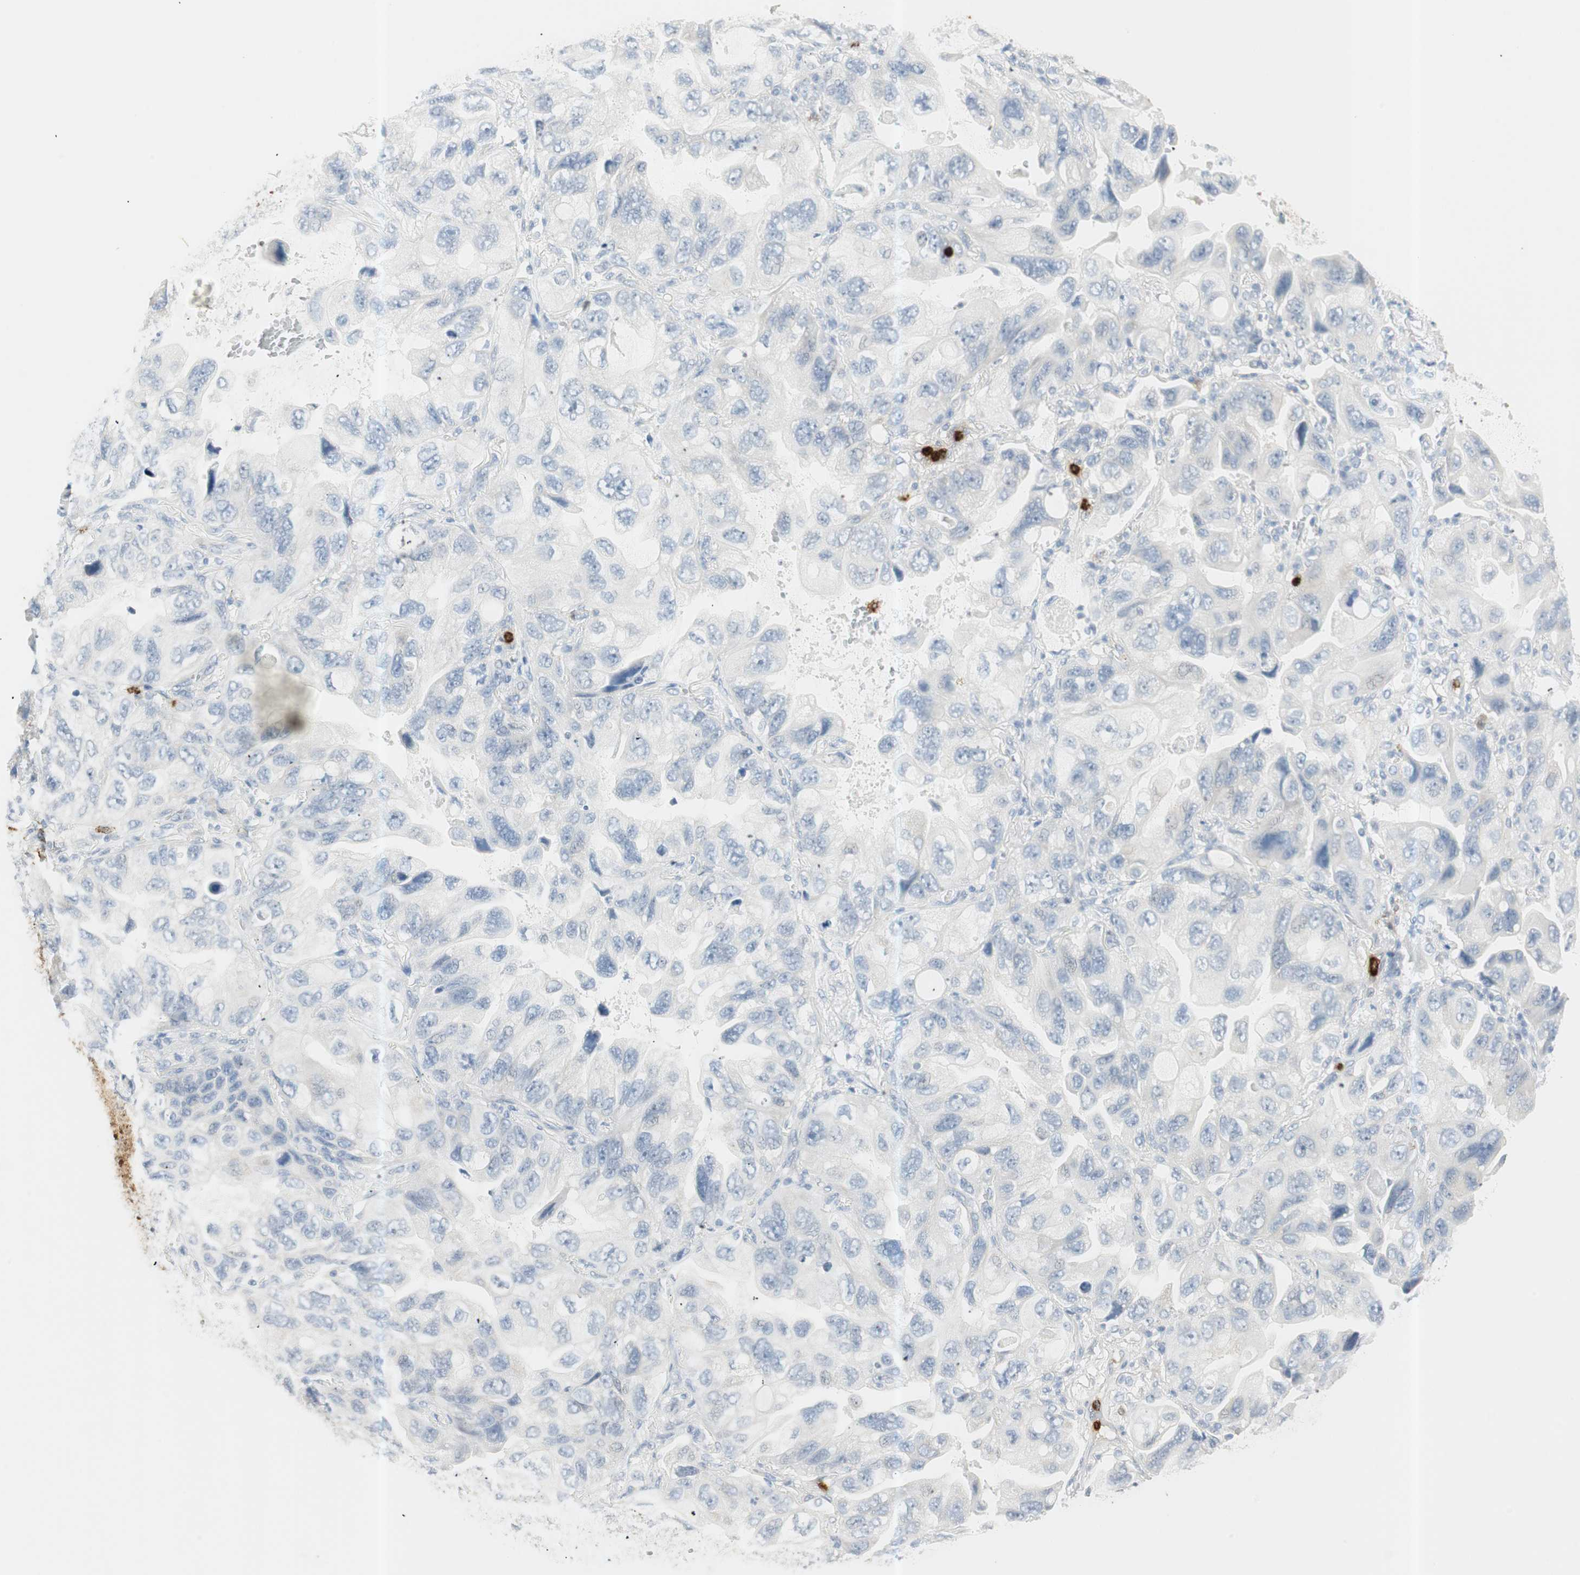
{"staining": {"intensity": "negative", "quantity": "none", "location": "none"}, "tissue": "lung cancer", "cell_type": "Tumor cells", "image_type": "cancer", "snomed": [{"axis": "morphology", "description": "Squamous cell carcinoma, NOS"}, {"axis": "topography", "description": "Lung"}], "caption": "Immunohistochemistry of lung cancer (squamous cell carcinoma) demonstrates no staining in tumor cells.", "gene": "PRTN3", "patient": {"sex": "female", "age": 73}}